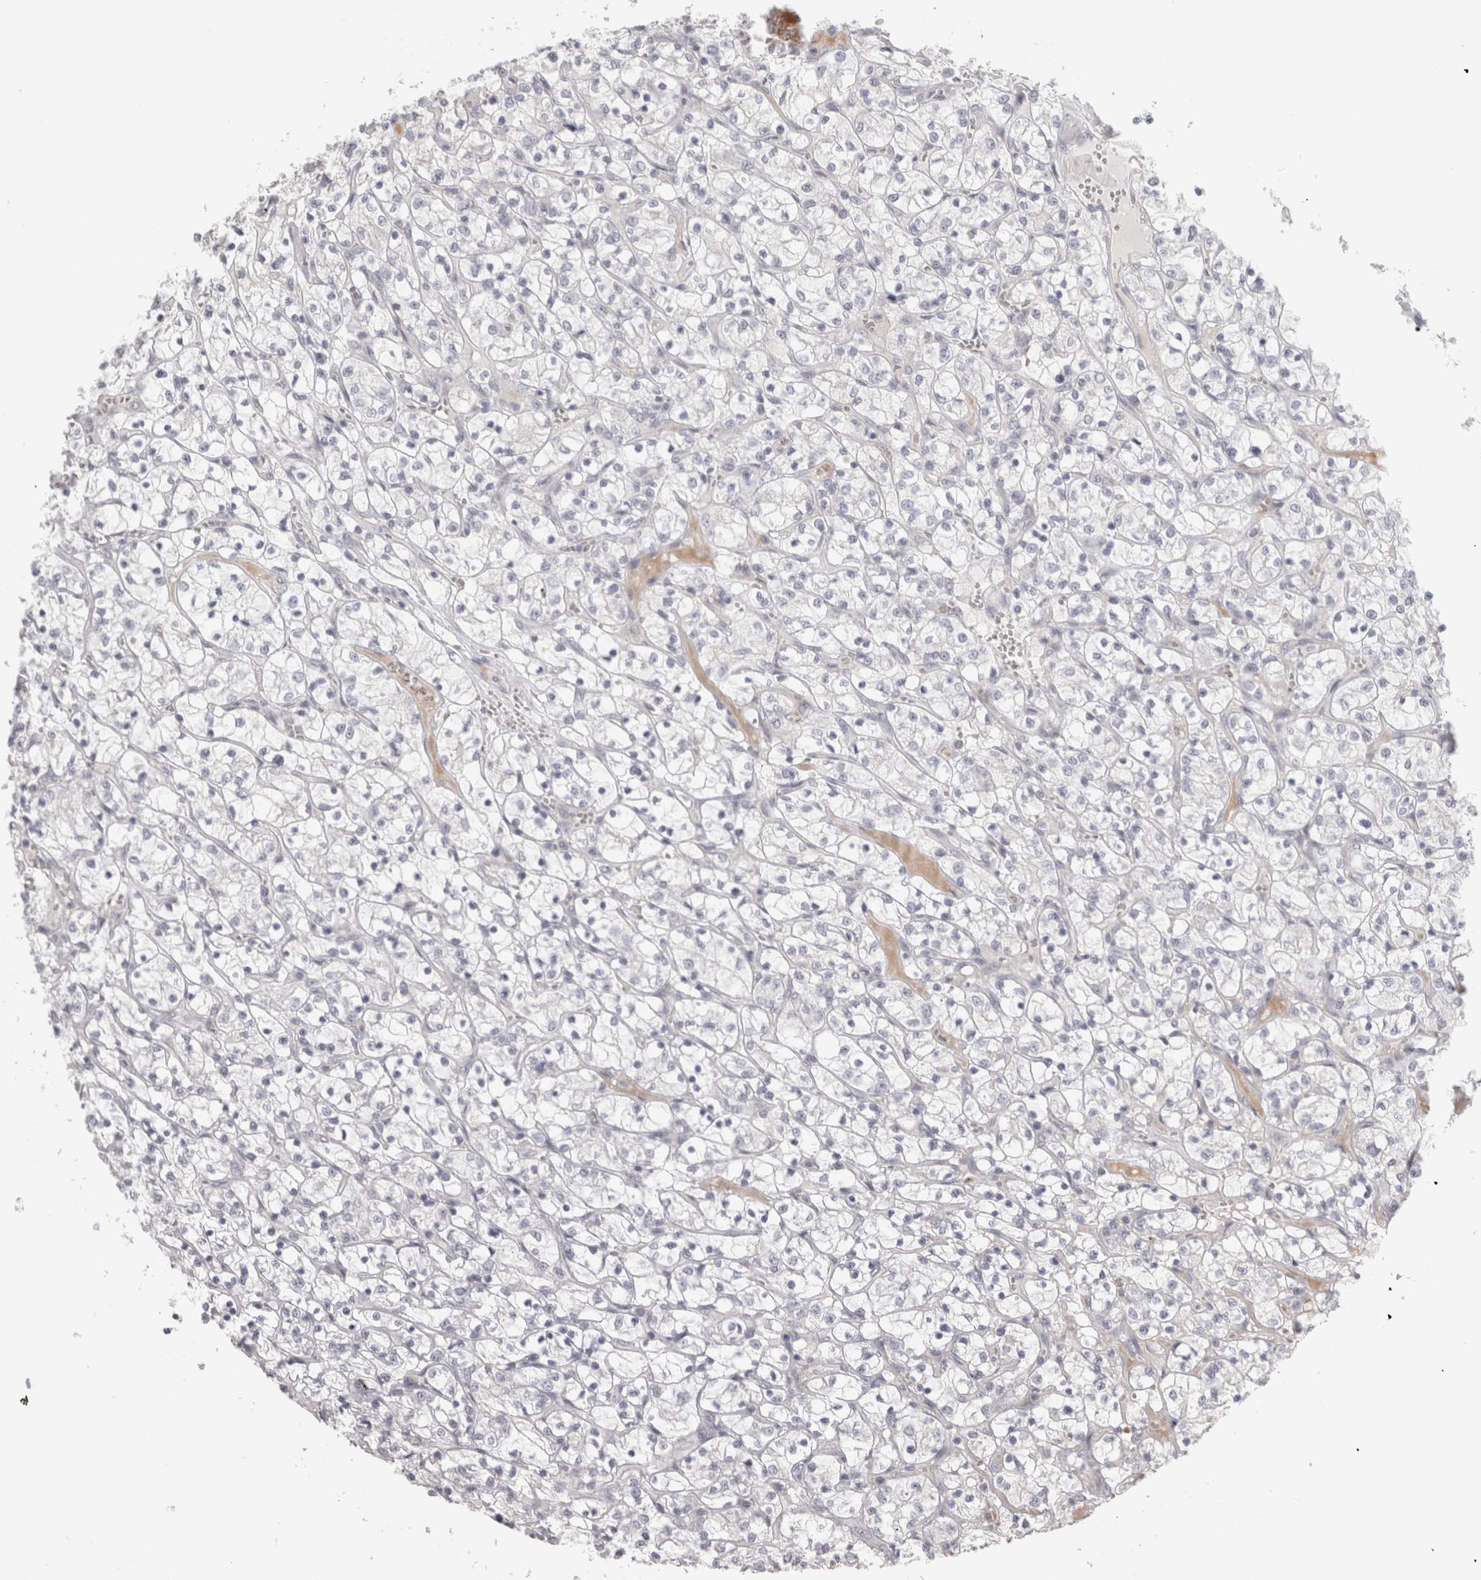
{"staining": {"intensity": "negative", "quantity": "none", "location": "none"}, "tissue": "renal cancer", "cell_type": "Tumor cells", "image_type": "cancer", "snomed": [{"axis": "morphology", "description": "Adenocarcinoma, NOS"}, {"axis": "topography", "description": "Kidney"}], "caption": "An immunohistochemistry image of renal adenocarcinoma is shown. There is no staining in tumor cells of renal adenocarcinoma. (DAB immunohistochemistry visualized using brightfield microscopy, high magnification).", "gene": "FBLIM1", "patient": {"sex": "female", "age": 69}}